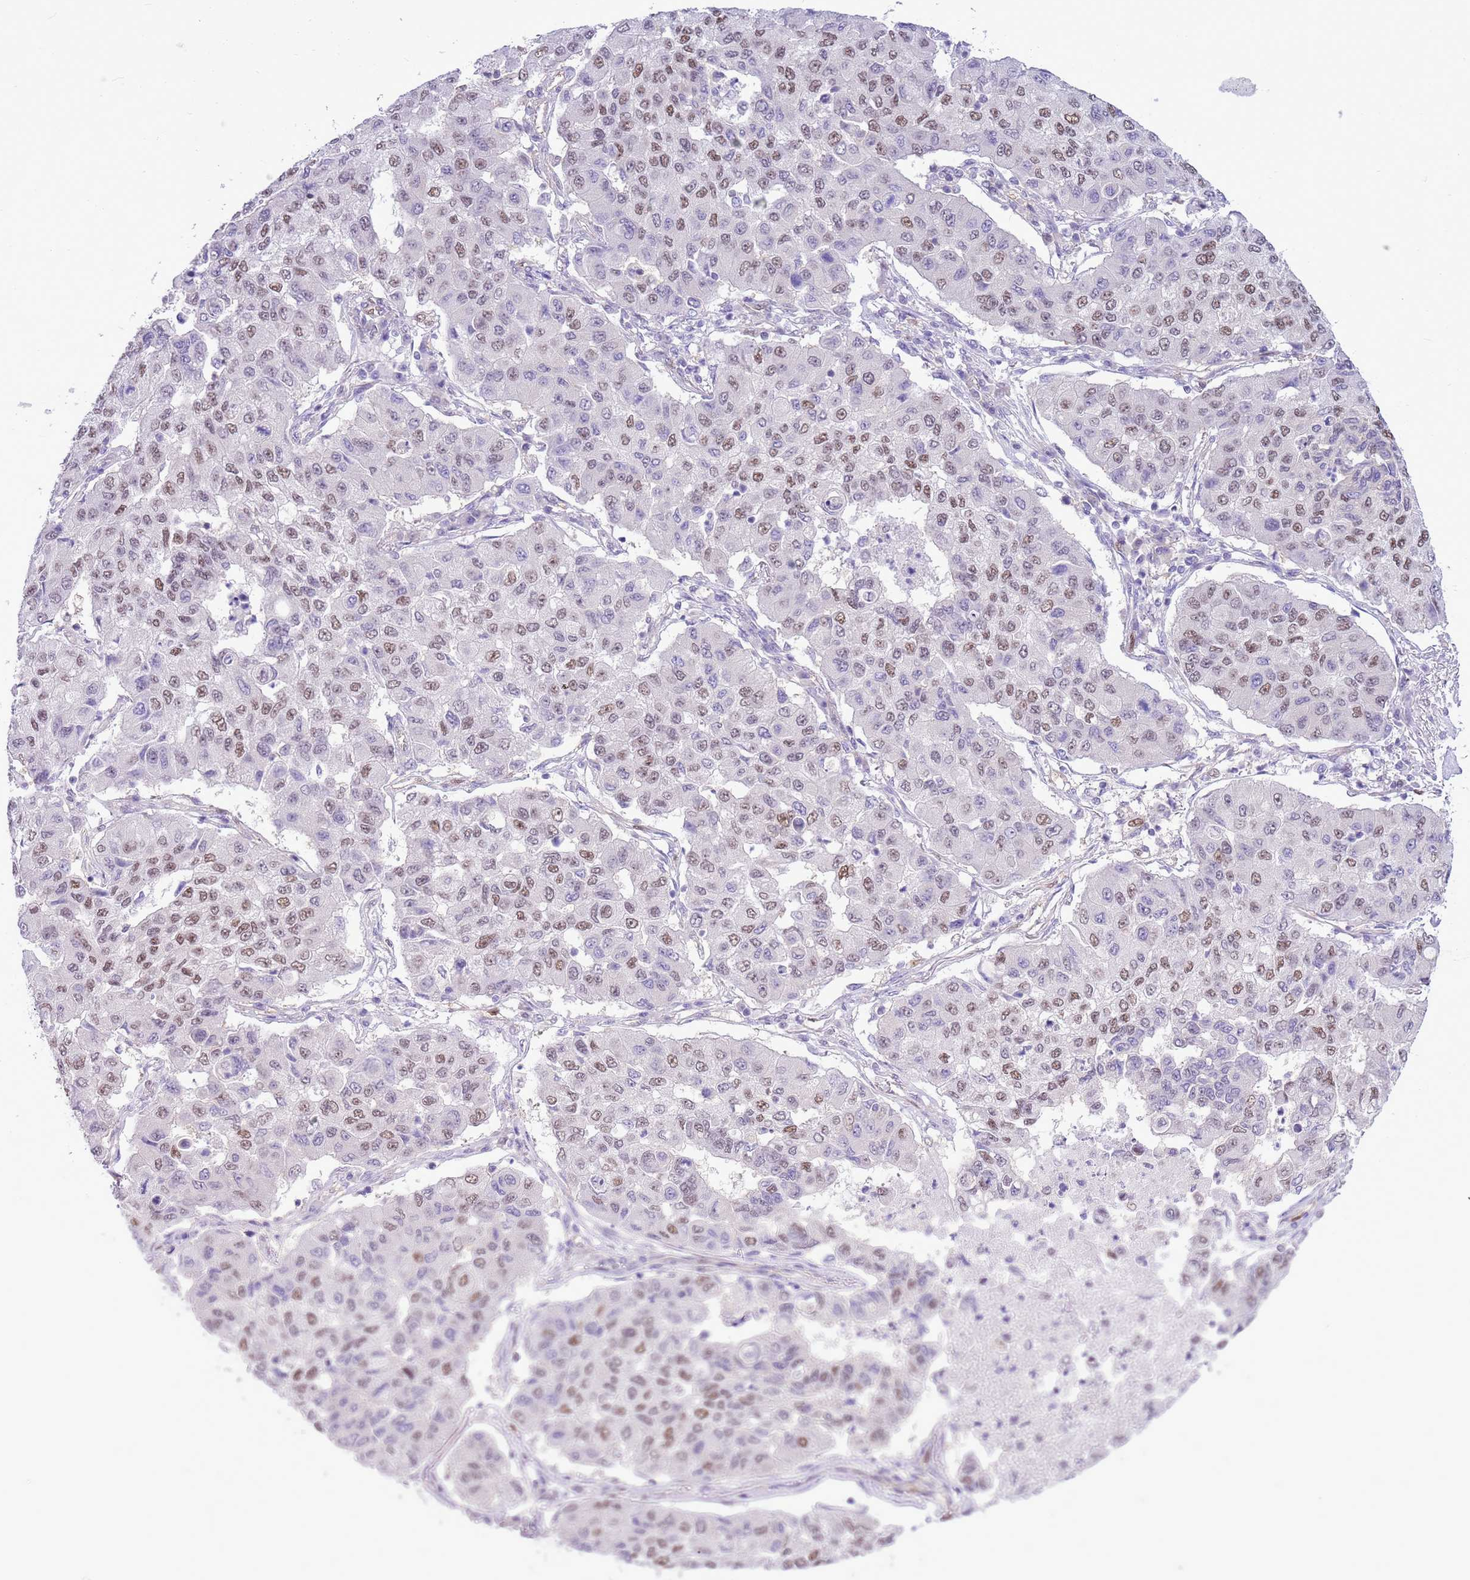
{"staining": {"intensity": "weak", "quantity": ">75%", "location": "nuclear"}, "tissue": "lung cancer", "cell_type": "Tumor cells", "image_type": "cancer", "snomed": [{"axis": "morphology", "description": "Squamous cell carcinoma, NOS"}, {"axis": "topography", "description": "Lung"}], "caption": "The image exhibits immunohistochemical staining of lung squamous cell carcinoma. There is weak nuclear expression is seen in approximately >75% of tumor cells. (Stains: DAB (3,3'-diaminobenzidine) in brown, nuclei in blue, Microscopy: brightfield microscopy at high magnification).", "gene": "DDI2", "patient": {"sex": "male", "age": 74}}